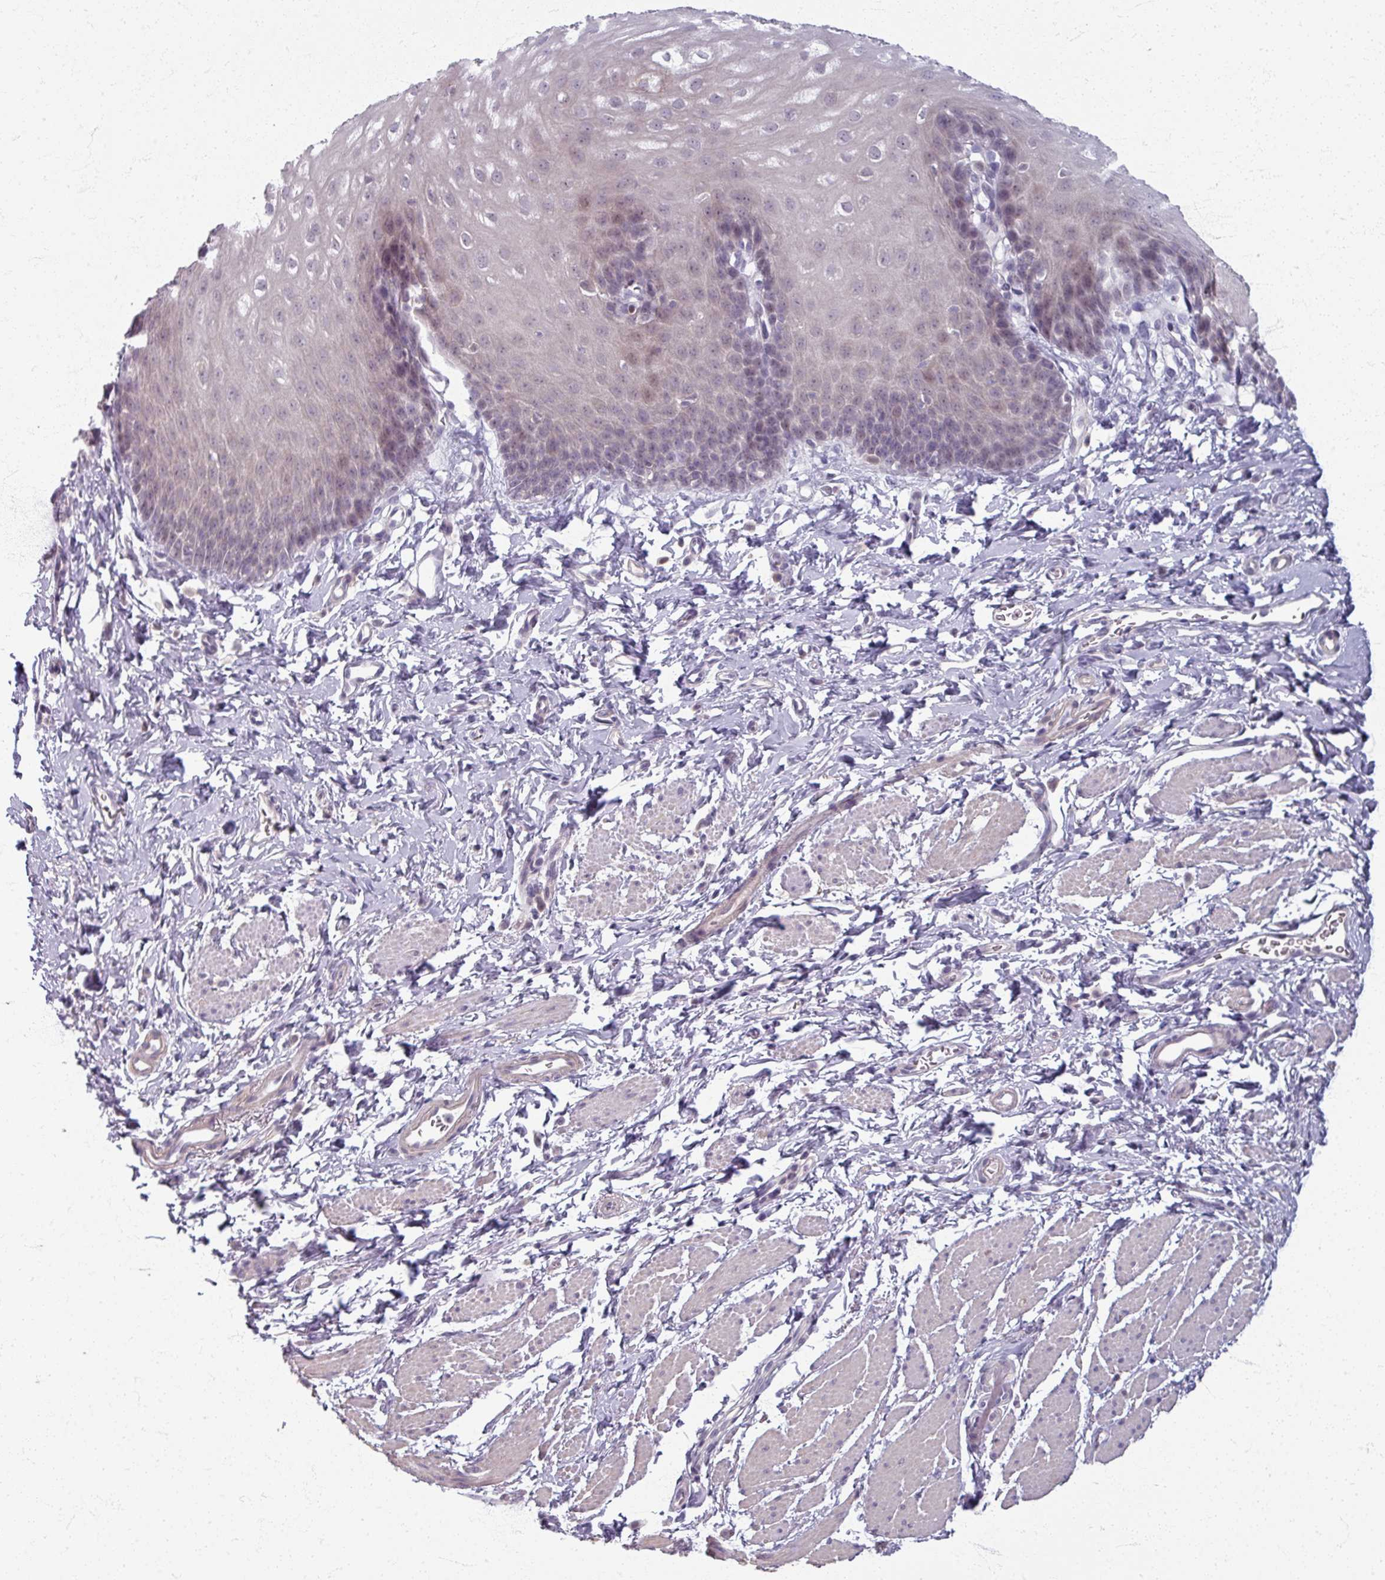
{"staining": {"intensity": "strong", "quantity": "<25%", "location": "cytoplasmic/membranous"}, "tissue": "esophagus", "cell_type": "Squamous epithelial cells", "image_type": "normal", "snomed": [{"axis": "morphology", "description": "Normal tissue, NOS"}, {"axis": "topography", "description": "Esophagus"}], "caption": "A high-resolution photomicrograph shows immunohistochemistry (IHC) staining of normal esophagus, which shows strong cytoplasmic/membranous positivity in approximately <25% of squamous epithelial cells. The staining was performed using DAB (3,3'-diaminobenzidine) to visualize the protein expression in brown, while the nuclei were stained in blue with hematoxylin (Magnification: 20x).", "gene": "TTLL7", "patient": {"sex": "male", "age": 70}}